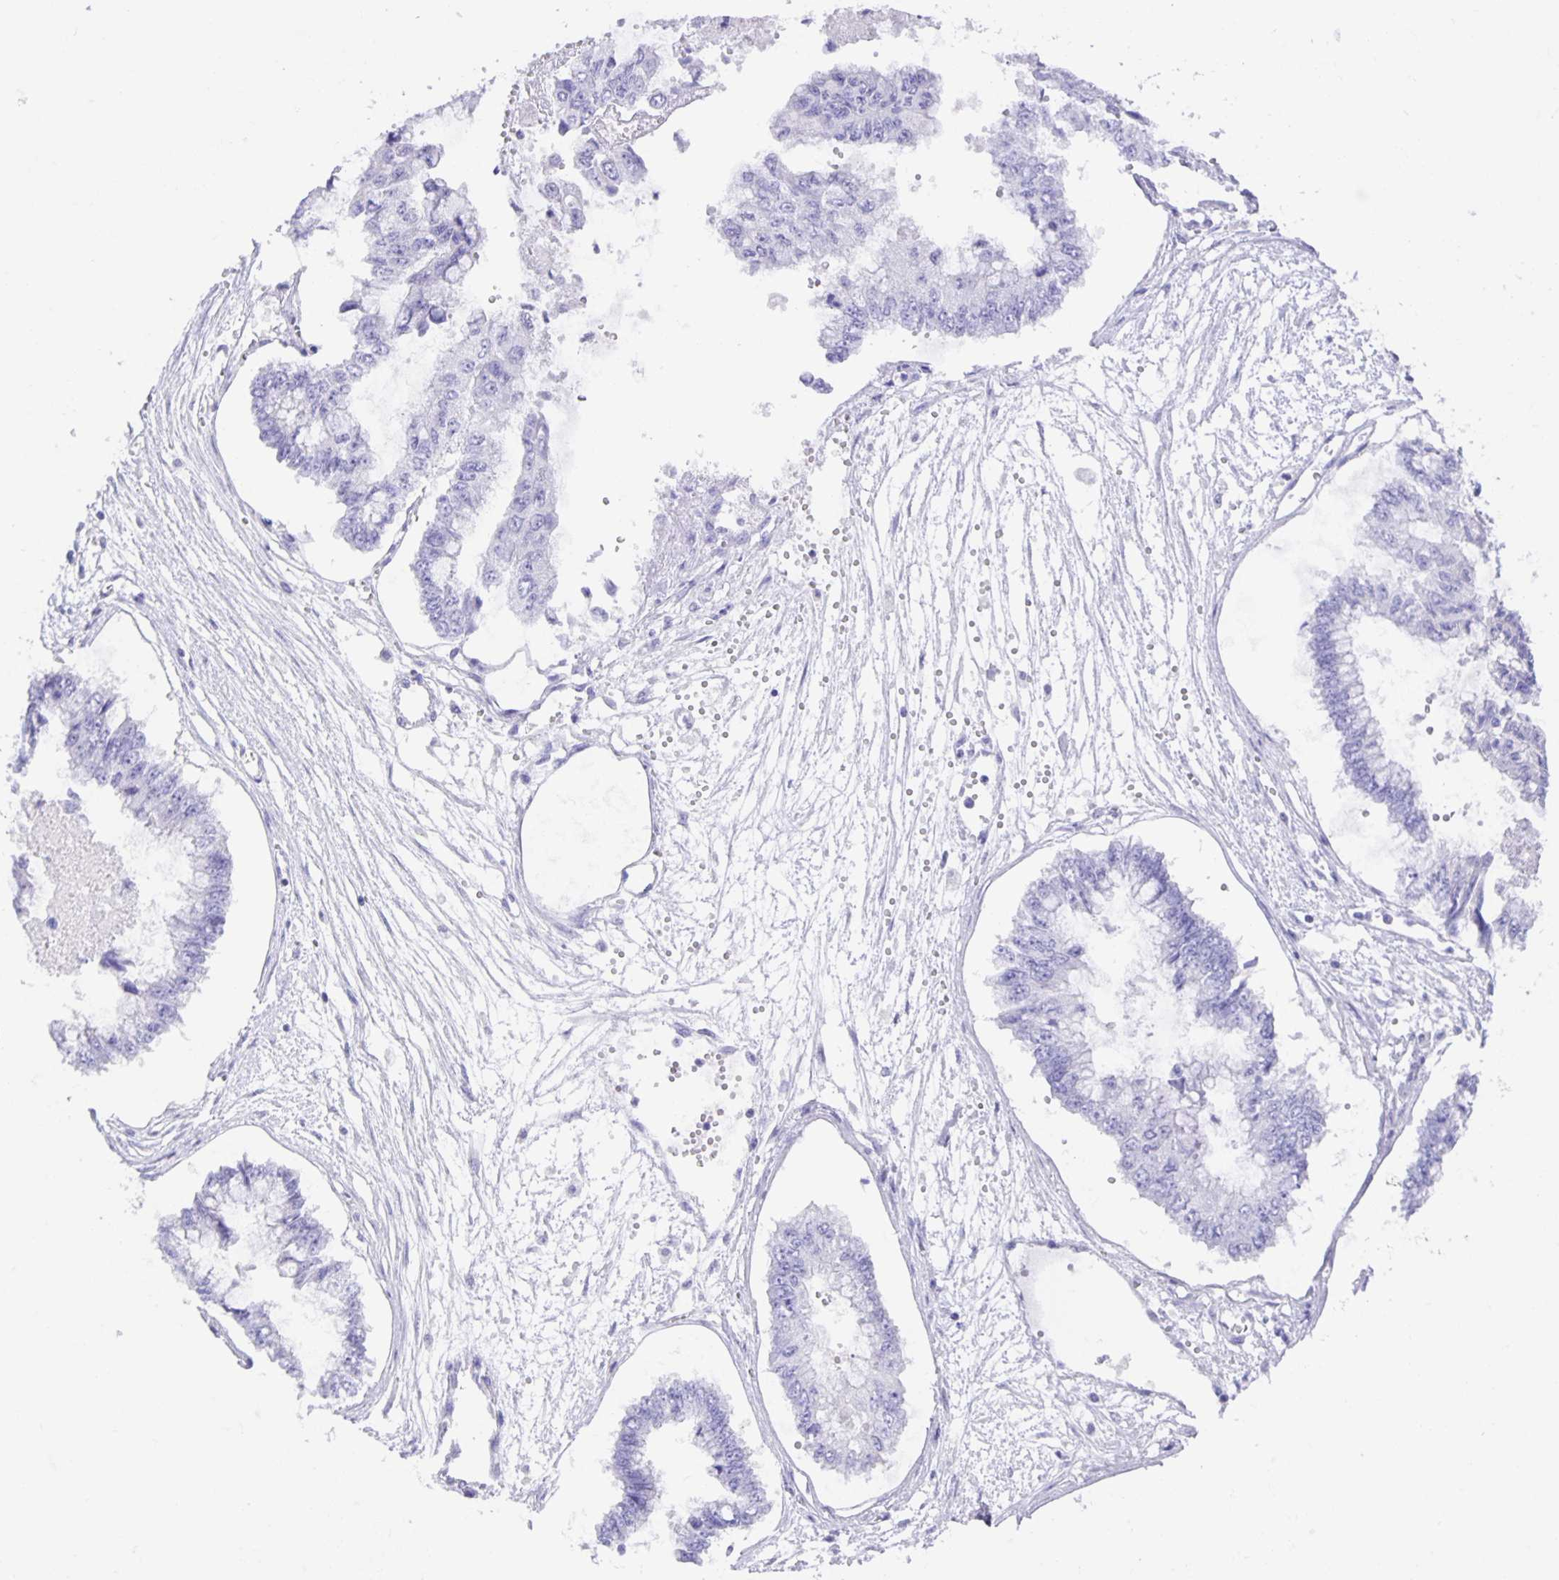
{"staining": {"intensity": "negative", "quantity": "none", "location": "none"}, "tissue": "ovarian cancer", "cell_type": "Tumor cells", "image_type": "cancer", "snomed": [{"axis": "morphology", "description": "Cystadenocarcinoma, mucinous, NOS"}, {"axis": "topography", "description": "Ovary"}], "caption": "DAB (3,3'-diaminobenzidine) immunohistochemical staining of ovarian mucinous cystadenocarcinoma displays no significant expression in tumor cells.", "gene": "GUCA2A", "patient": {"sex": "female", "age": 72}}